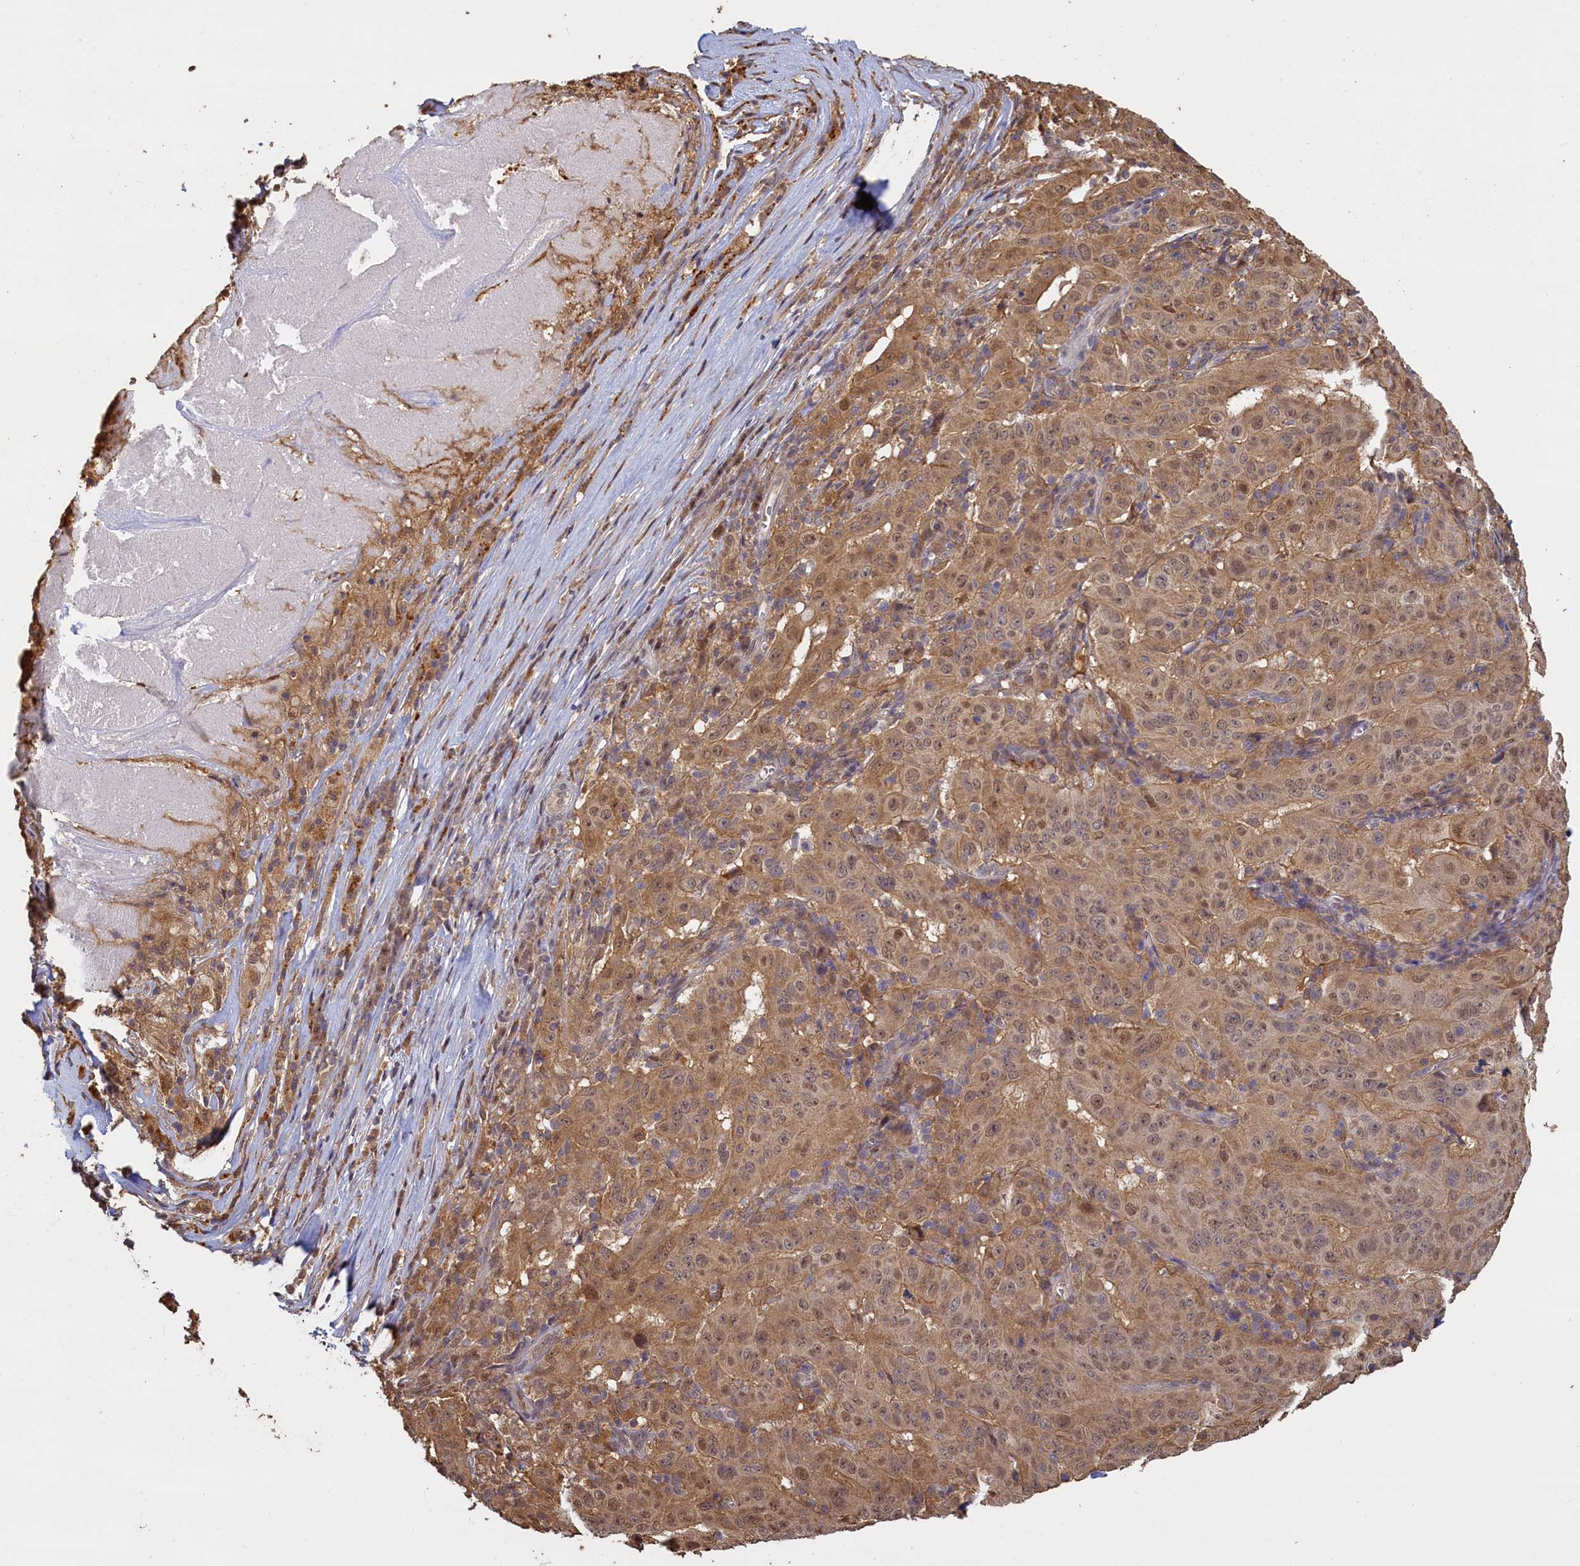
{"staining": {"intensity": "moderate", "quantity": ">75%", "location": "cytoplasmic/membranous,nuclear"}, "tissue": "pancreatic cancer", "cell_type": "Tumor cells", "image_type": "cancer", "snomed": [{"axis": "morphology", "description": "Adenocarcinoma, NOS"}, {"axis": "topography", "description": "Pancreas"}], "caption": "IHC of human pancreatic cancer demonstrates medium levels of moderate cytoplasmic/membranous and nuclear expression in approximately >75% of tumor cells.", "gene": "UCHL3", "patient": {"sex": "male", "age": 63}}